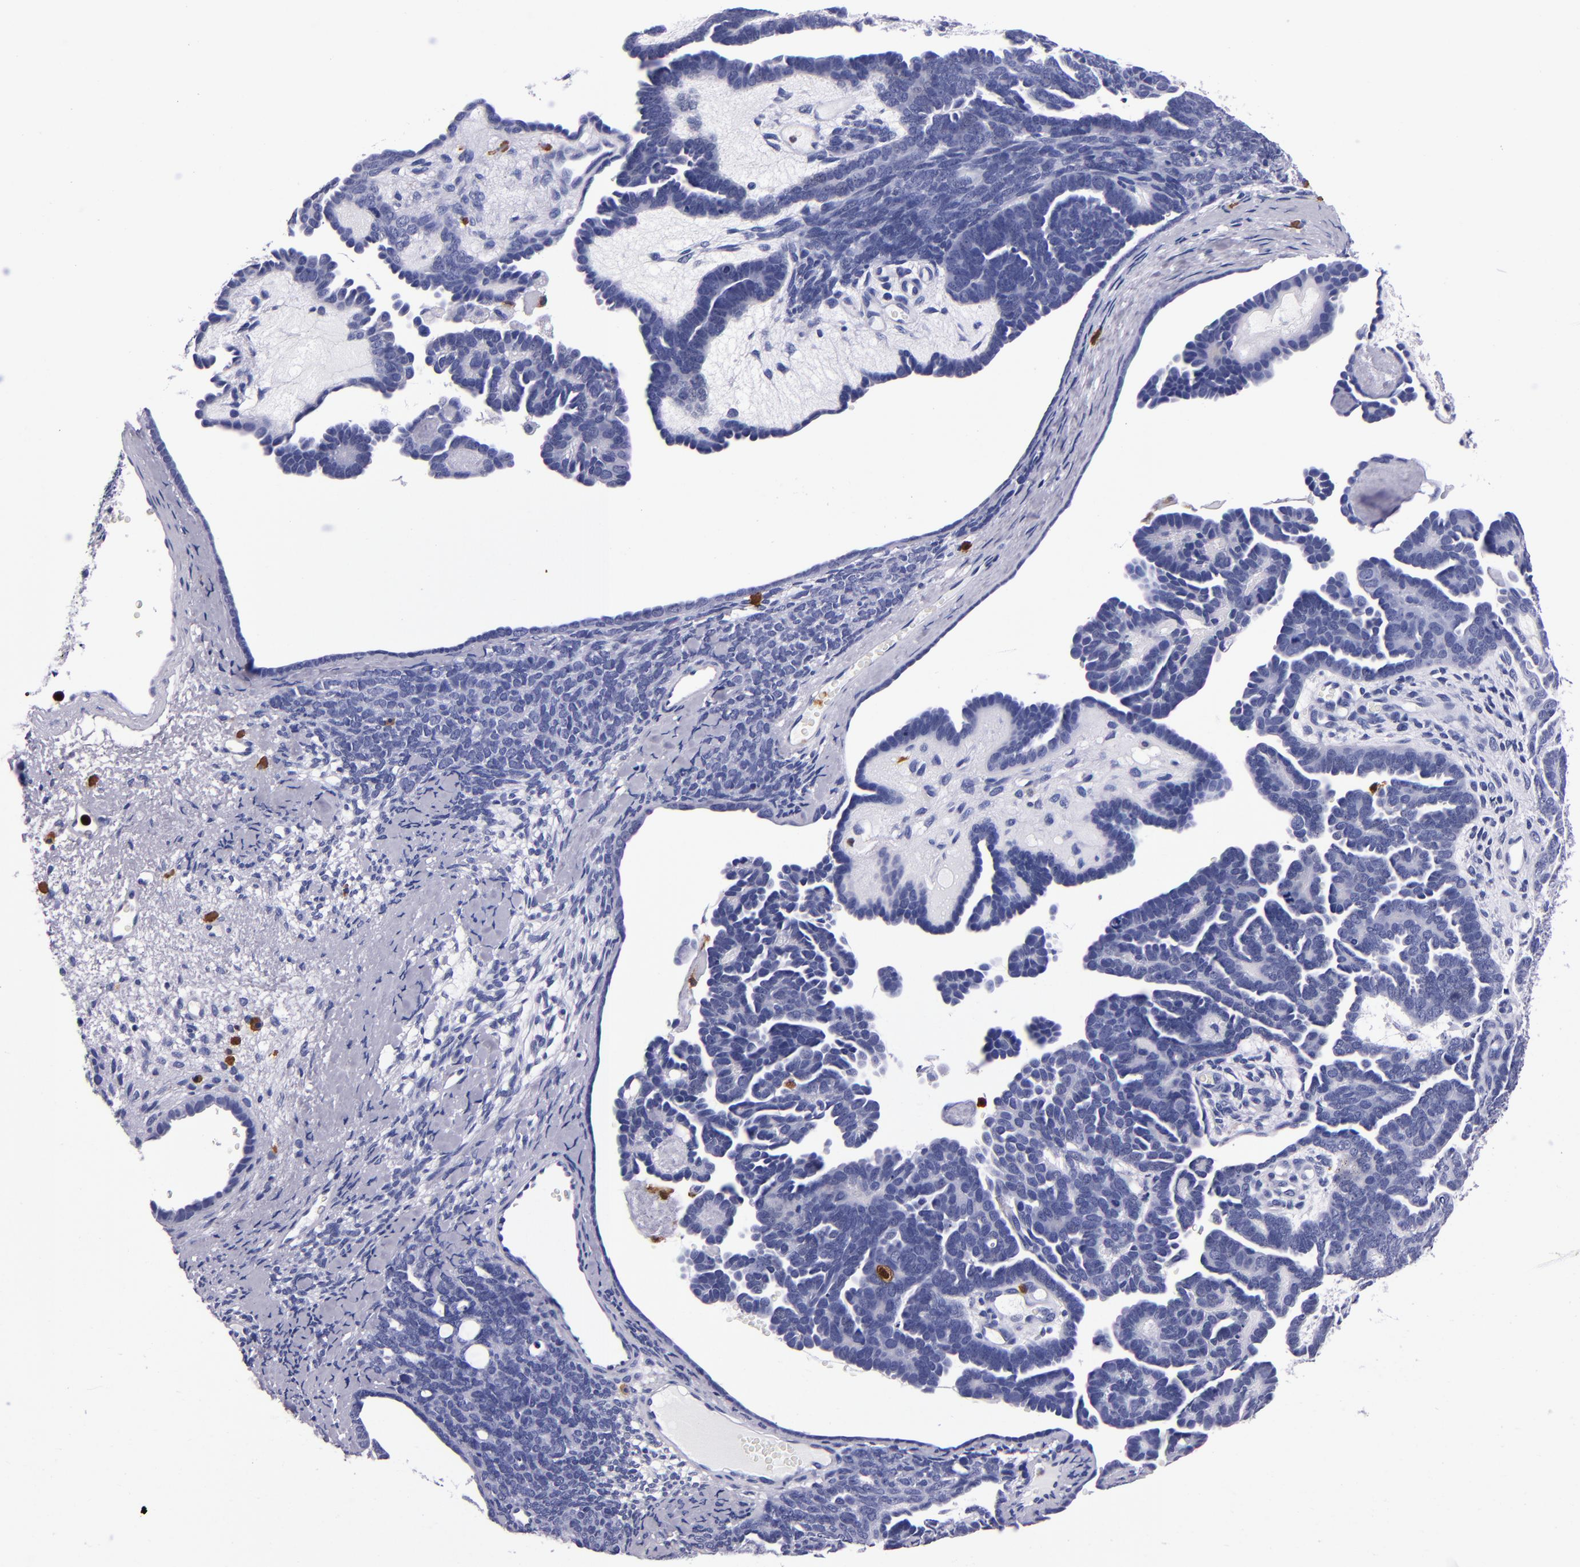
{"staining": {"intensity": "negative", "quantity": "none", "location": "none"}, "tissue": "endometrial cancer", "cell_type": "Tumor cells", "image_type": "cancer", "snomed": [{"axis": "morphology", "description": "Neoplasm, malignant, NOS"}, {"axis": "topography", "description": "Endometrium"}], "caption": "Histopathology image shows no protein expression in tumor cells of endometrial cancer tissue.", "gene": "S100A8", "patient": {"sex": "female", "age": 74}}